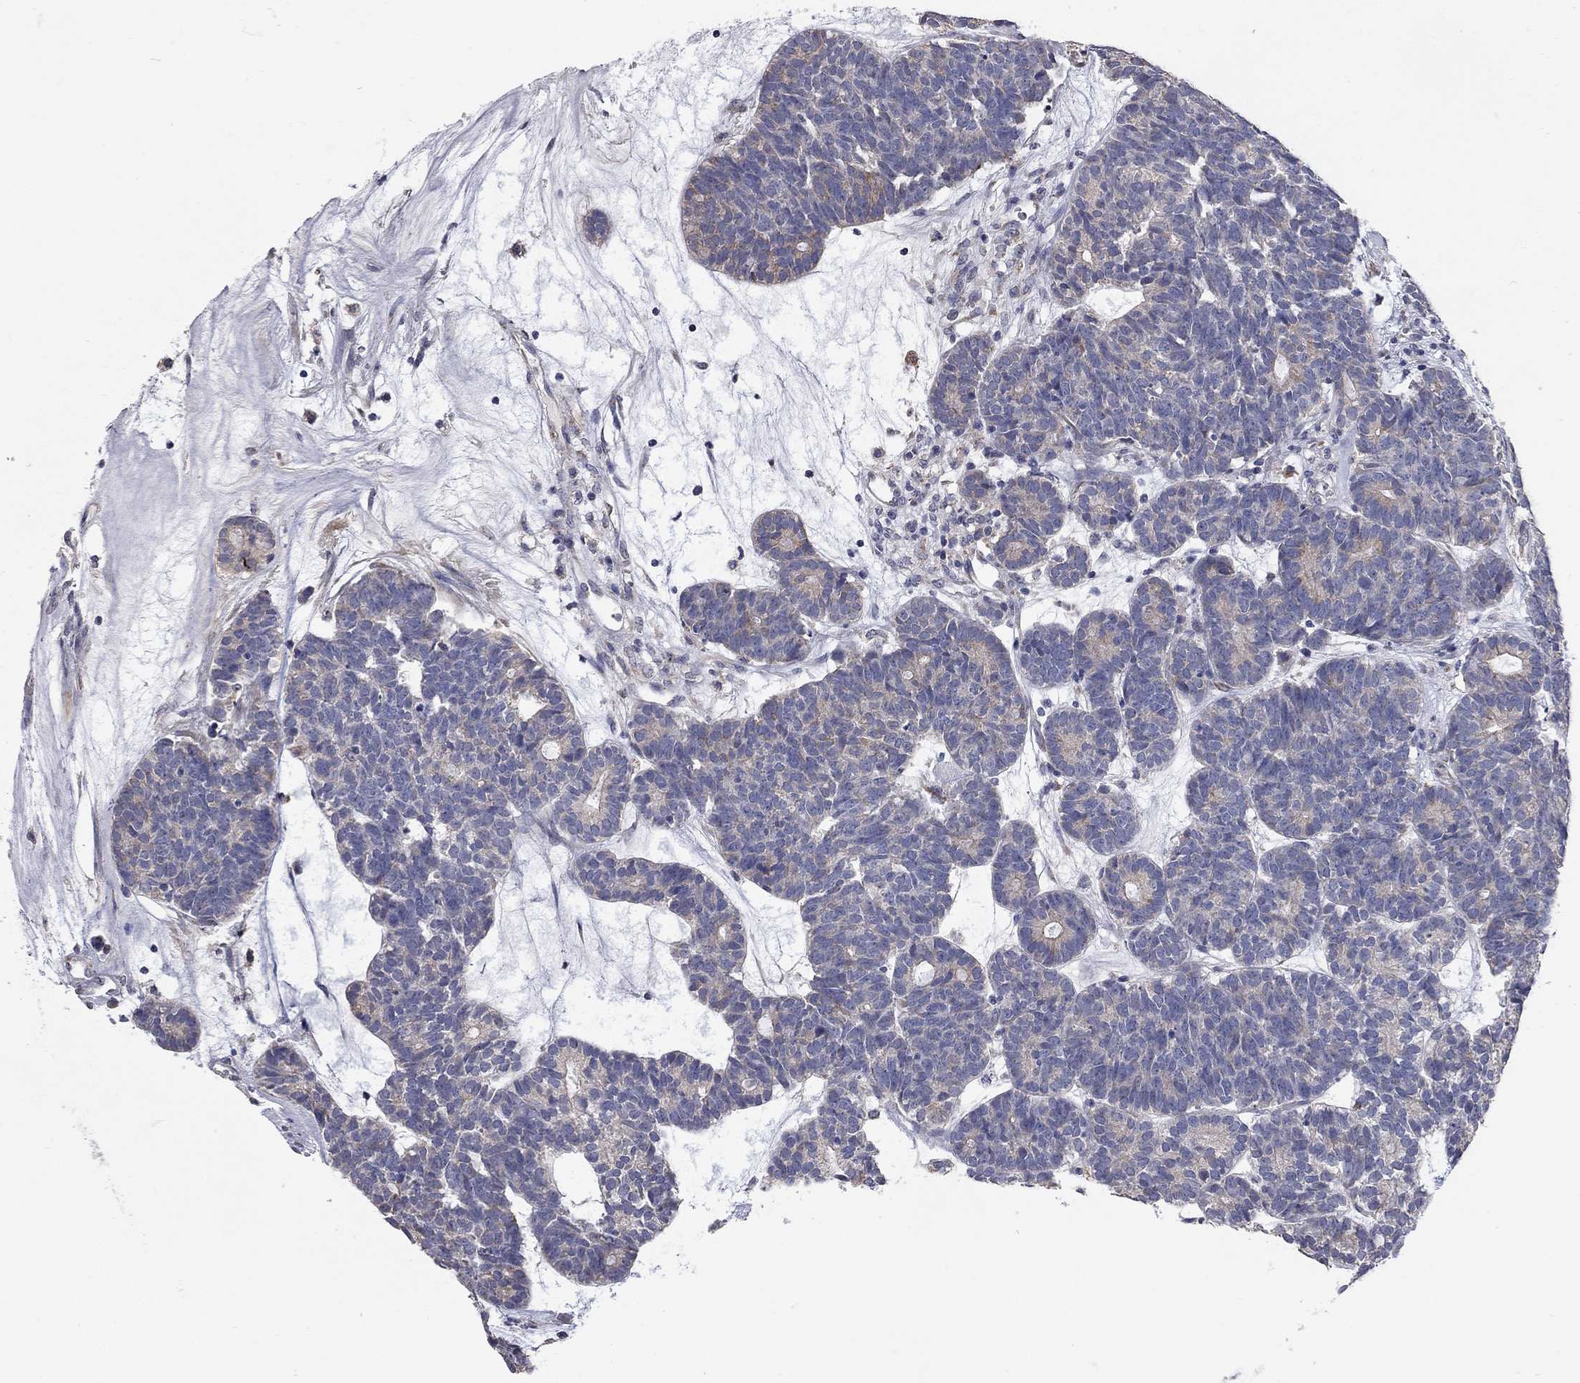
{"staining": {"intensity": "negative", "quantity": "none", "location": "none"}, "tissue": "head and neck cancer", "cell_type": "Tumor cells", "image_type": "cancer", "snomed": [{"axis": "morphology", "description": "Adenocarcinoma, NOS"}, {"axis": "topography", "description": "Head-Neck"}], "caption": "DAB immunohistochemical staining of head and neck adenocarcinoma reveals no significant staining in tumor cells. The staining is performed using DAB brown chromogen with nuclei counter-stained in using hematoxylin.", "gene": "XAGE2", "patient": {"sex": "female", "age": 81}}